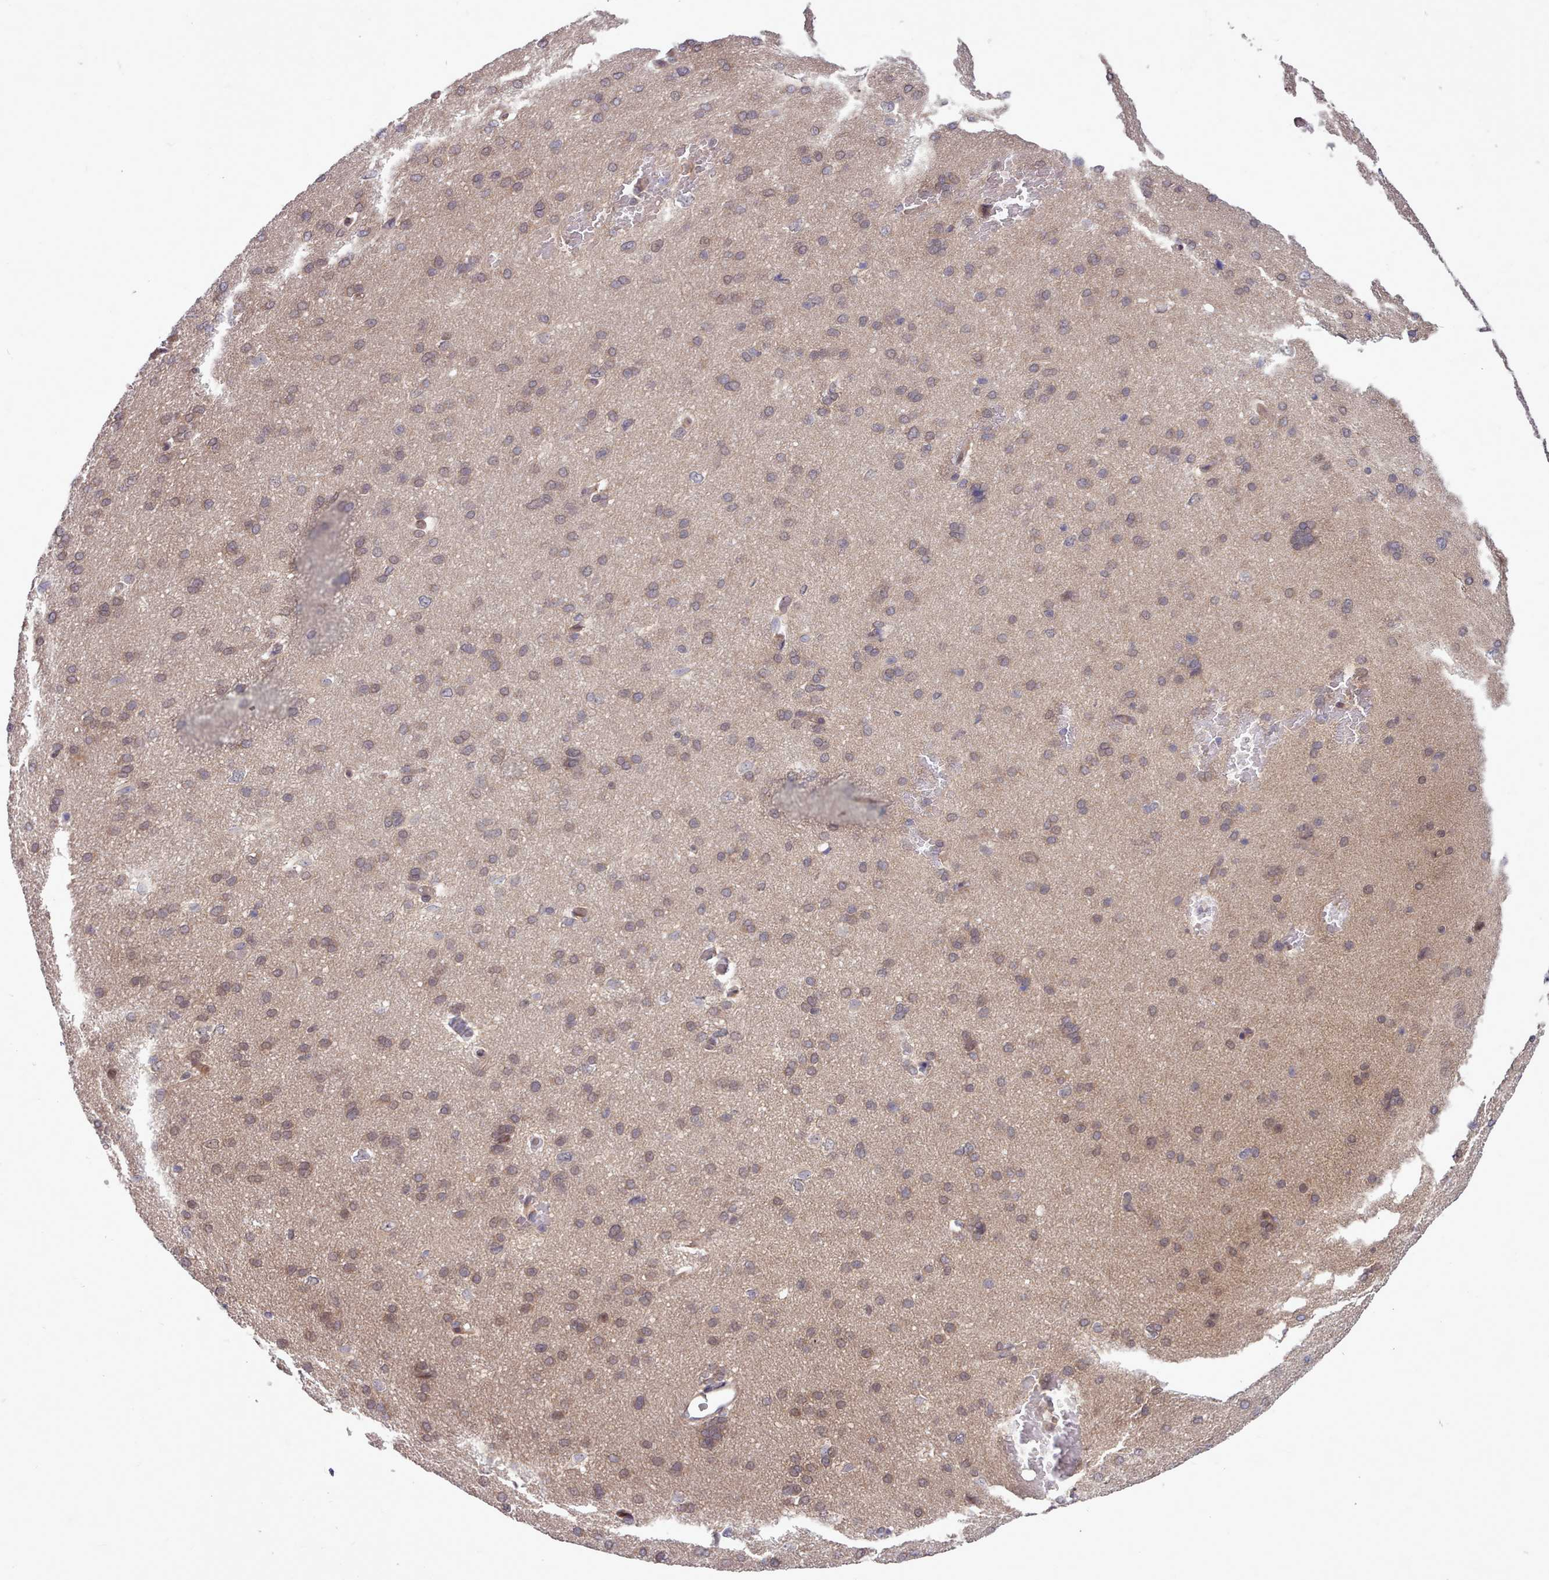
{"staining": {"intensity": "negative", "quantity": "none", "location": "none"}, "tissue": "cerebral cortex", "cell_type": "Endothelial cells", "image_type": "normal", "snomed": [{"axis": "morphology", "description": "Normal tissue, NOS"}, {"axis": "topography", "description": "Cerebral cortex"}], "caption": "Endothelial cells show no significant positivity in normal cerebral cortex. (IHC, brightfield microscopy, high magnification).", "gene": "AHCY", "patient": {"sex": "male", "age": 62}}